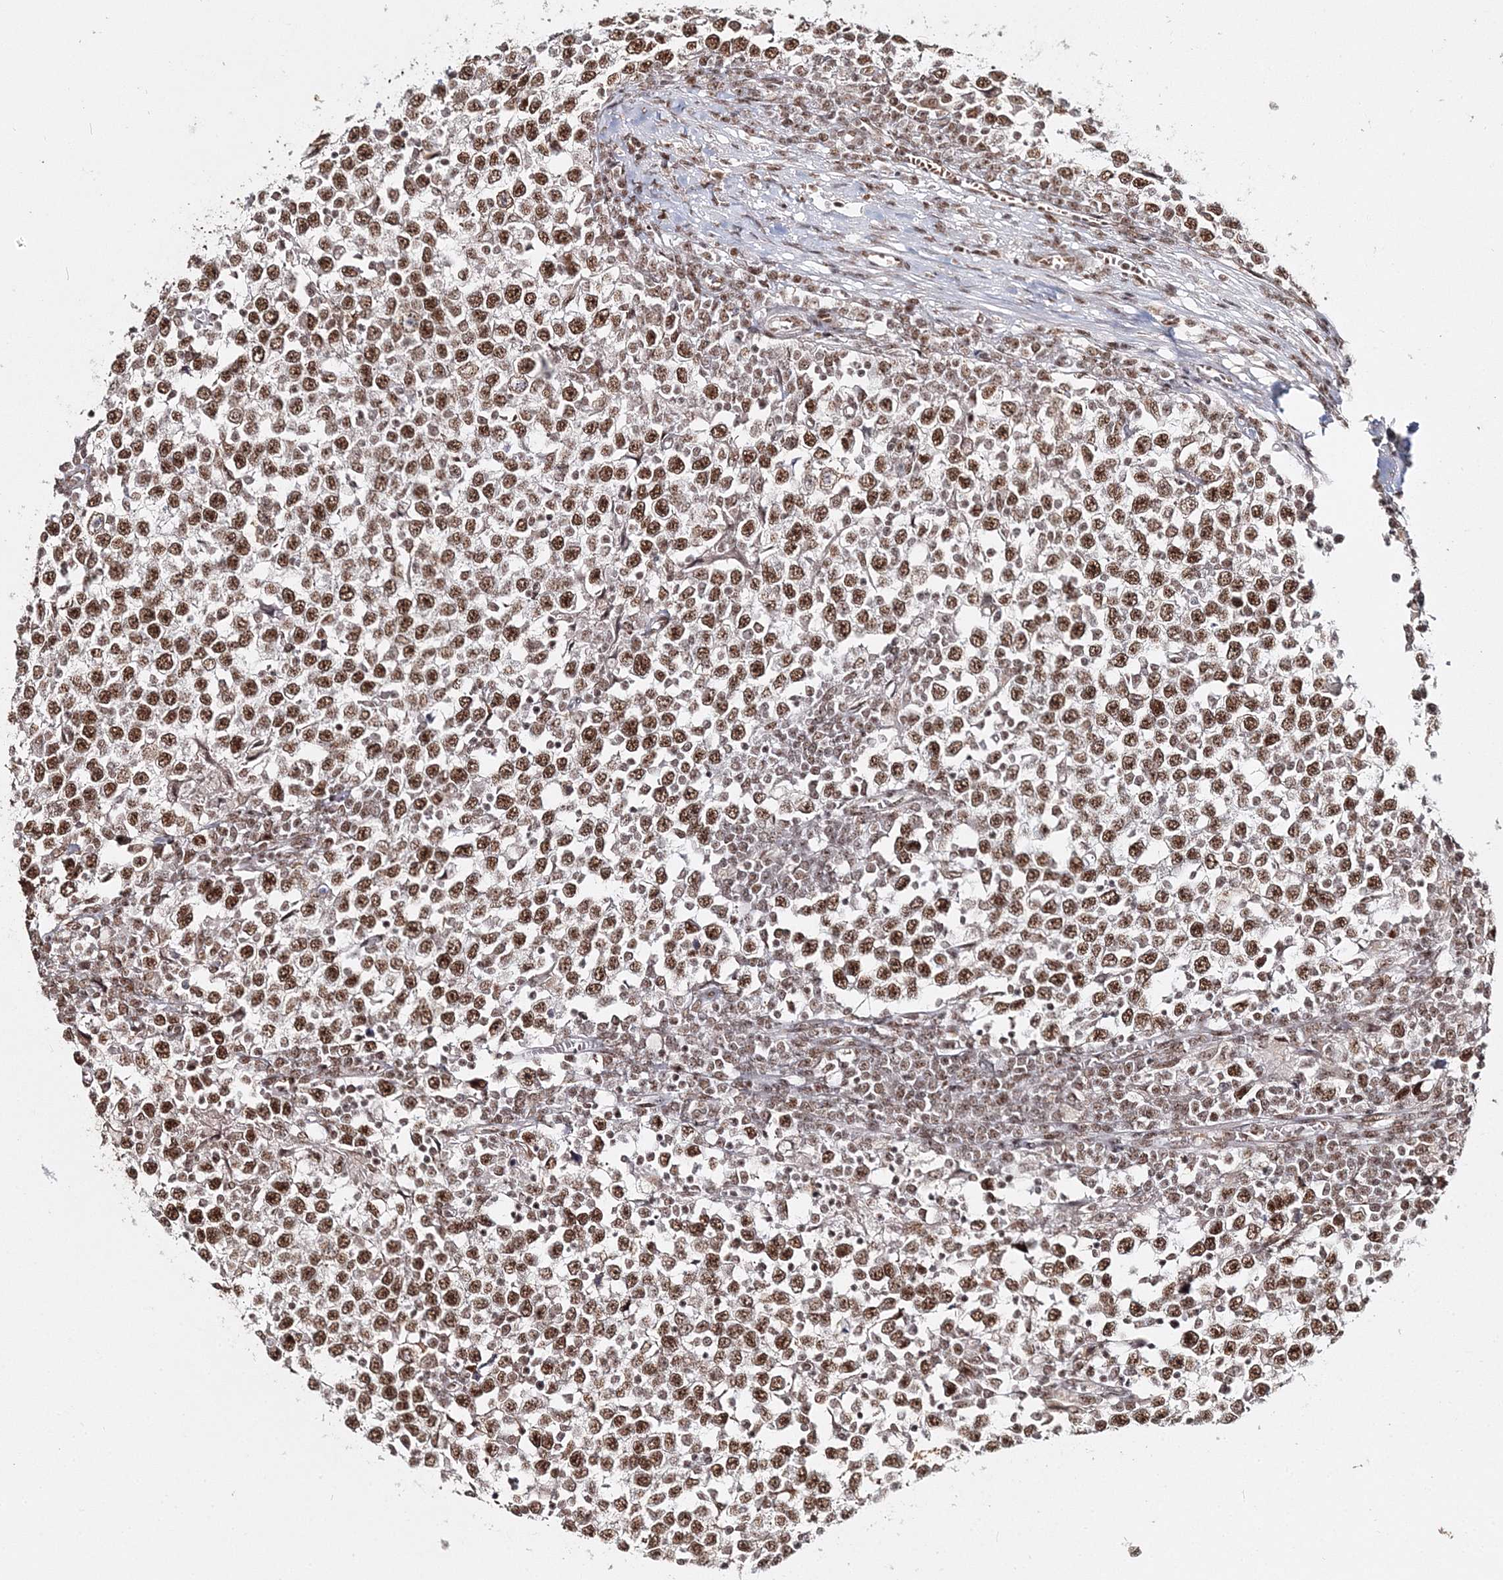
{"staining": {"intensity": "strong", "quantity": ">75%", "location": "nuclear"}, "tissue": "testis cancer", "cell_type": "Tumor cells", "image_type": "cancer", "snomed": [{"axis": "morphology", "description": "Seminoma, NOS"}, {"axis": "topography", "description": "Testis"}], "caption": "Human seminoma (testis) stained with a brown dye exhibits strong nuclear positive expression in approximately >75% of tumor cells.", "gene": "QRICH1", "patient": {"sex": "male", "age": 65}}